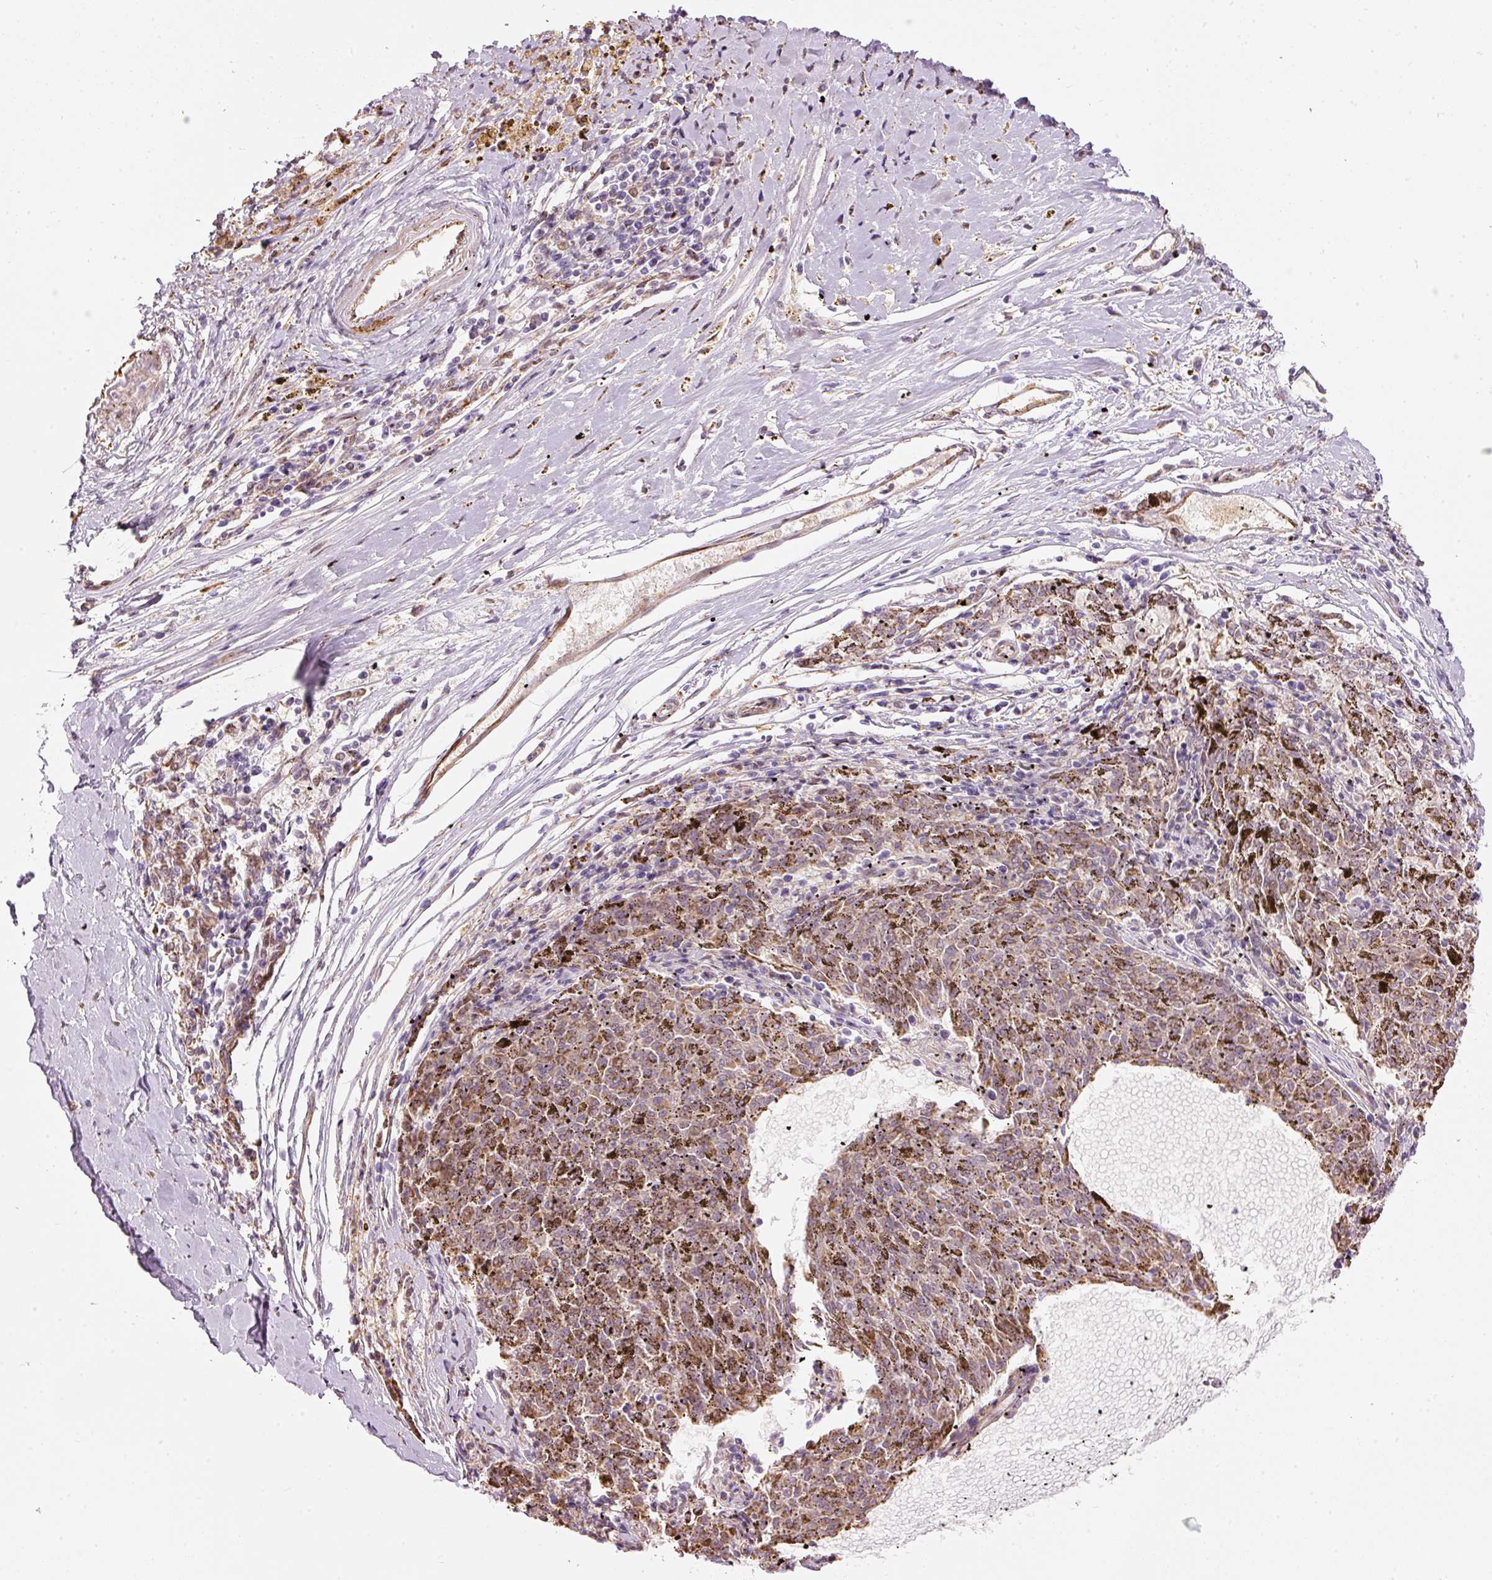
{"staining": {"intensity": "moderate", "quantity": ">75%", "location": "cytoplasmic/membranous"}, "tissue": "melanoma", "cell_type": "Tumor cells", "image_type": "cancer", "snomed": [{"axis": "morphology", "description": "Malignant melanoma, NOS"}, {"axis": "topography", "description": "Skin"}], "caption": "Tumor cells show medium levels of moderate cytoplasmic/membranous expression in about >75% of cells in human malignant melanoma.", "gene": "RNF39", "patient": {"sex": "female", "age": 72}}